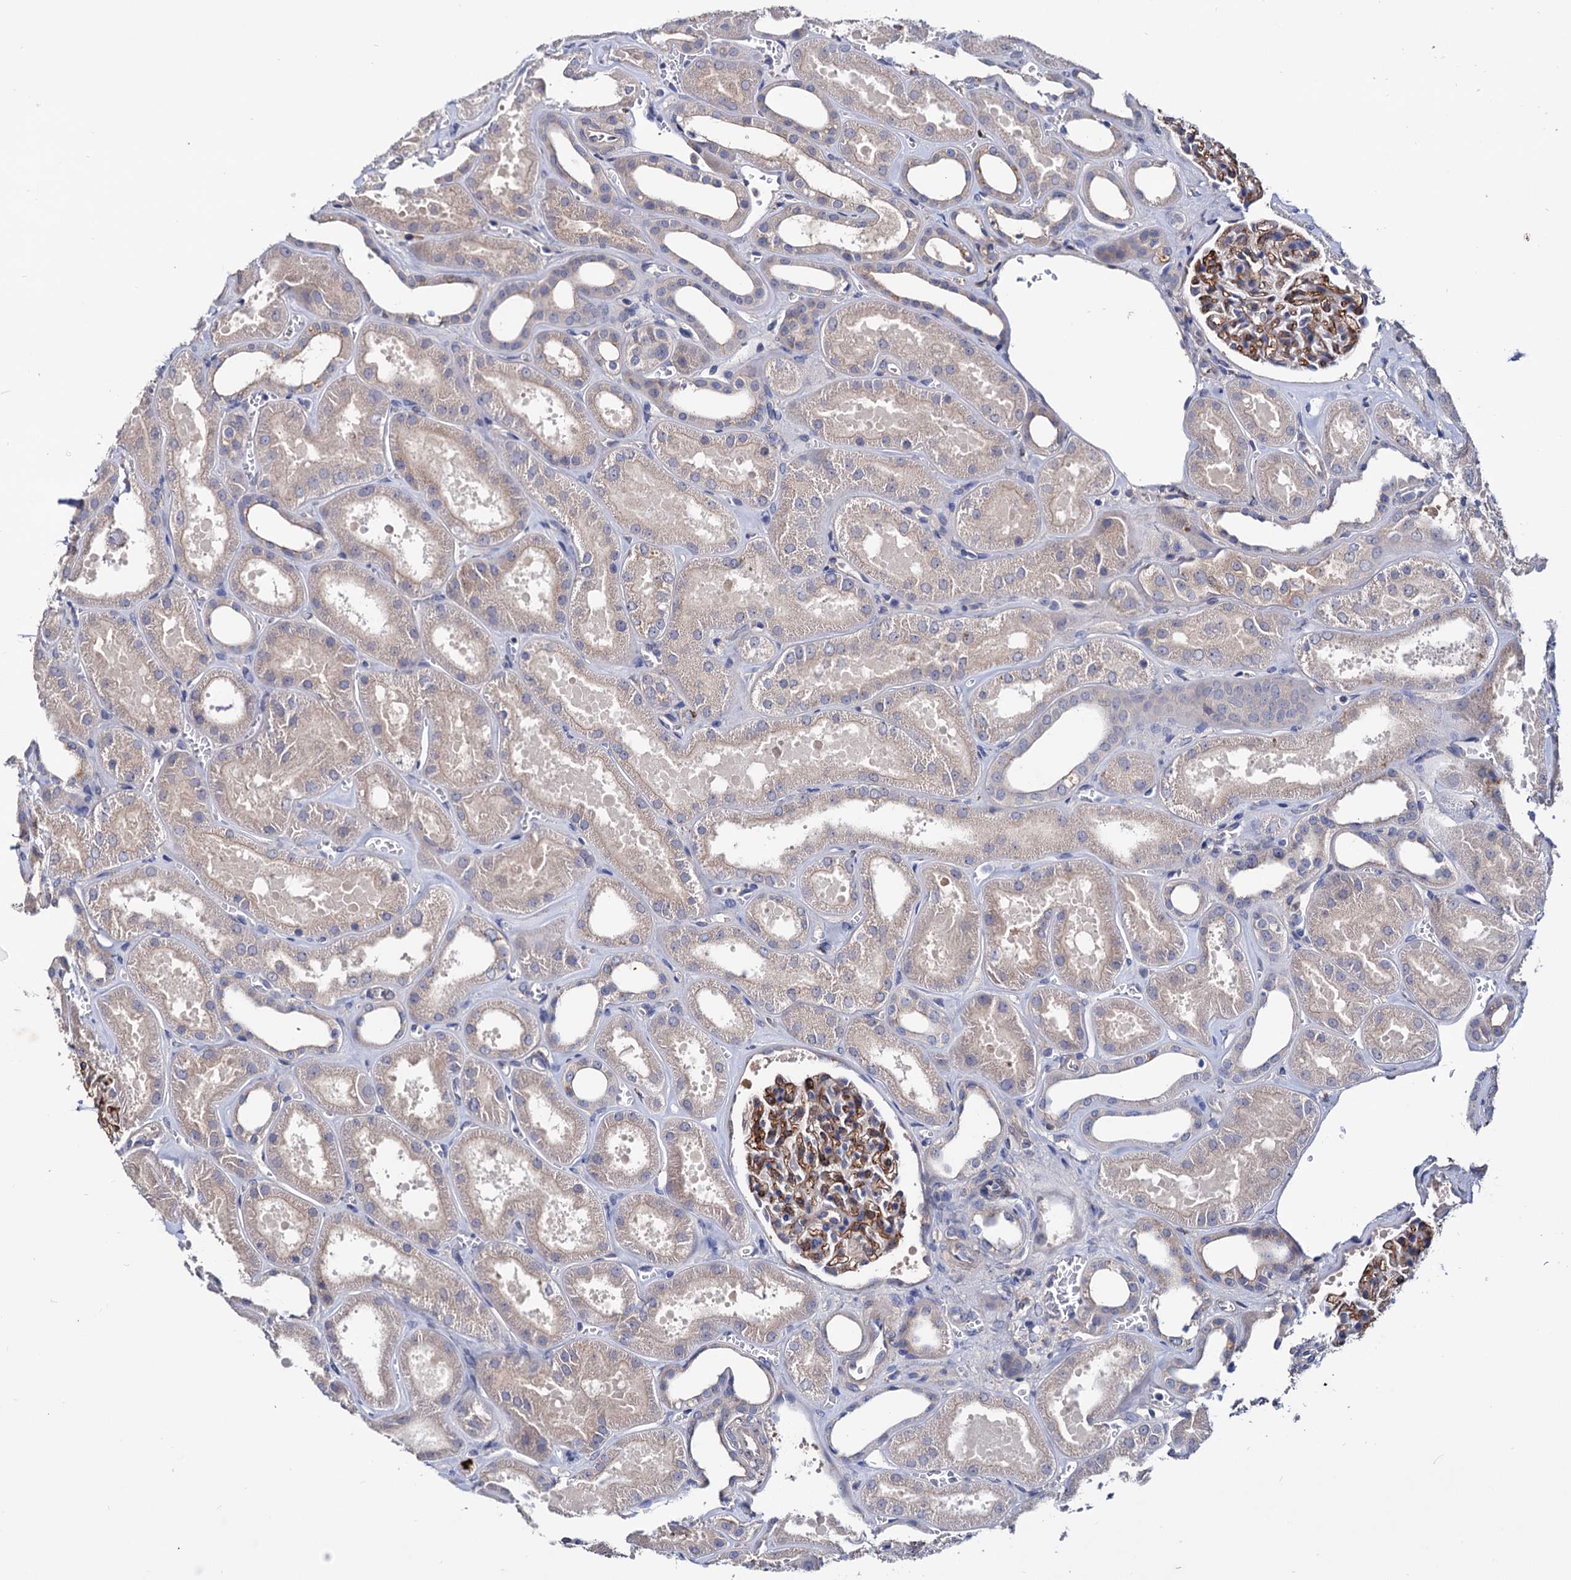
{"staining": {"intensity": "moderate", "quantity": "25%-75%", "location": "cytoplasmic/membranous"}, "tissue": "kidney", "cell_type": "Cells in glomeruli", "image_type": "normal", "snomed": [{"axis": "morphology", "description": "Normal tissue, NOS"}, {"axis": "morphology", "description": "Adenocarcinoma, NOS"}, {"axis": "topography", "description": "Kidney"}], "caption": "The histopathology image demonstrates staining of benign kidney, revealing moderate cytoplasmic/membranous protein staining (brown color) within cells in glomeruli. (DAB IHC, brown staining for protein, blue staining for nuclei).", "gene": "NPAS4", "patient": {"sex": "female", "age": 68}}